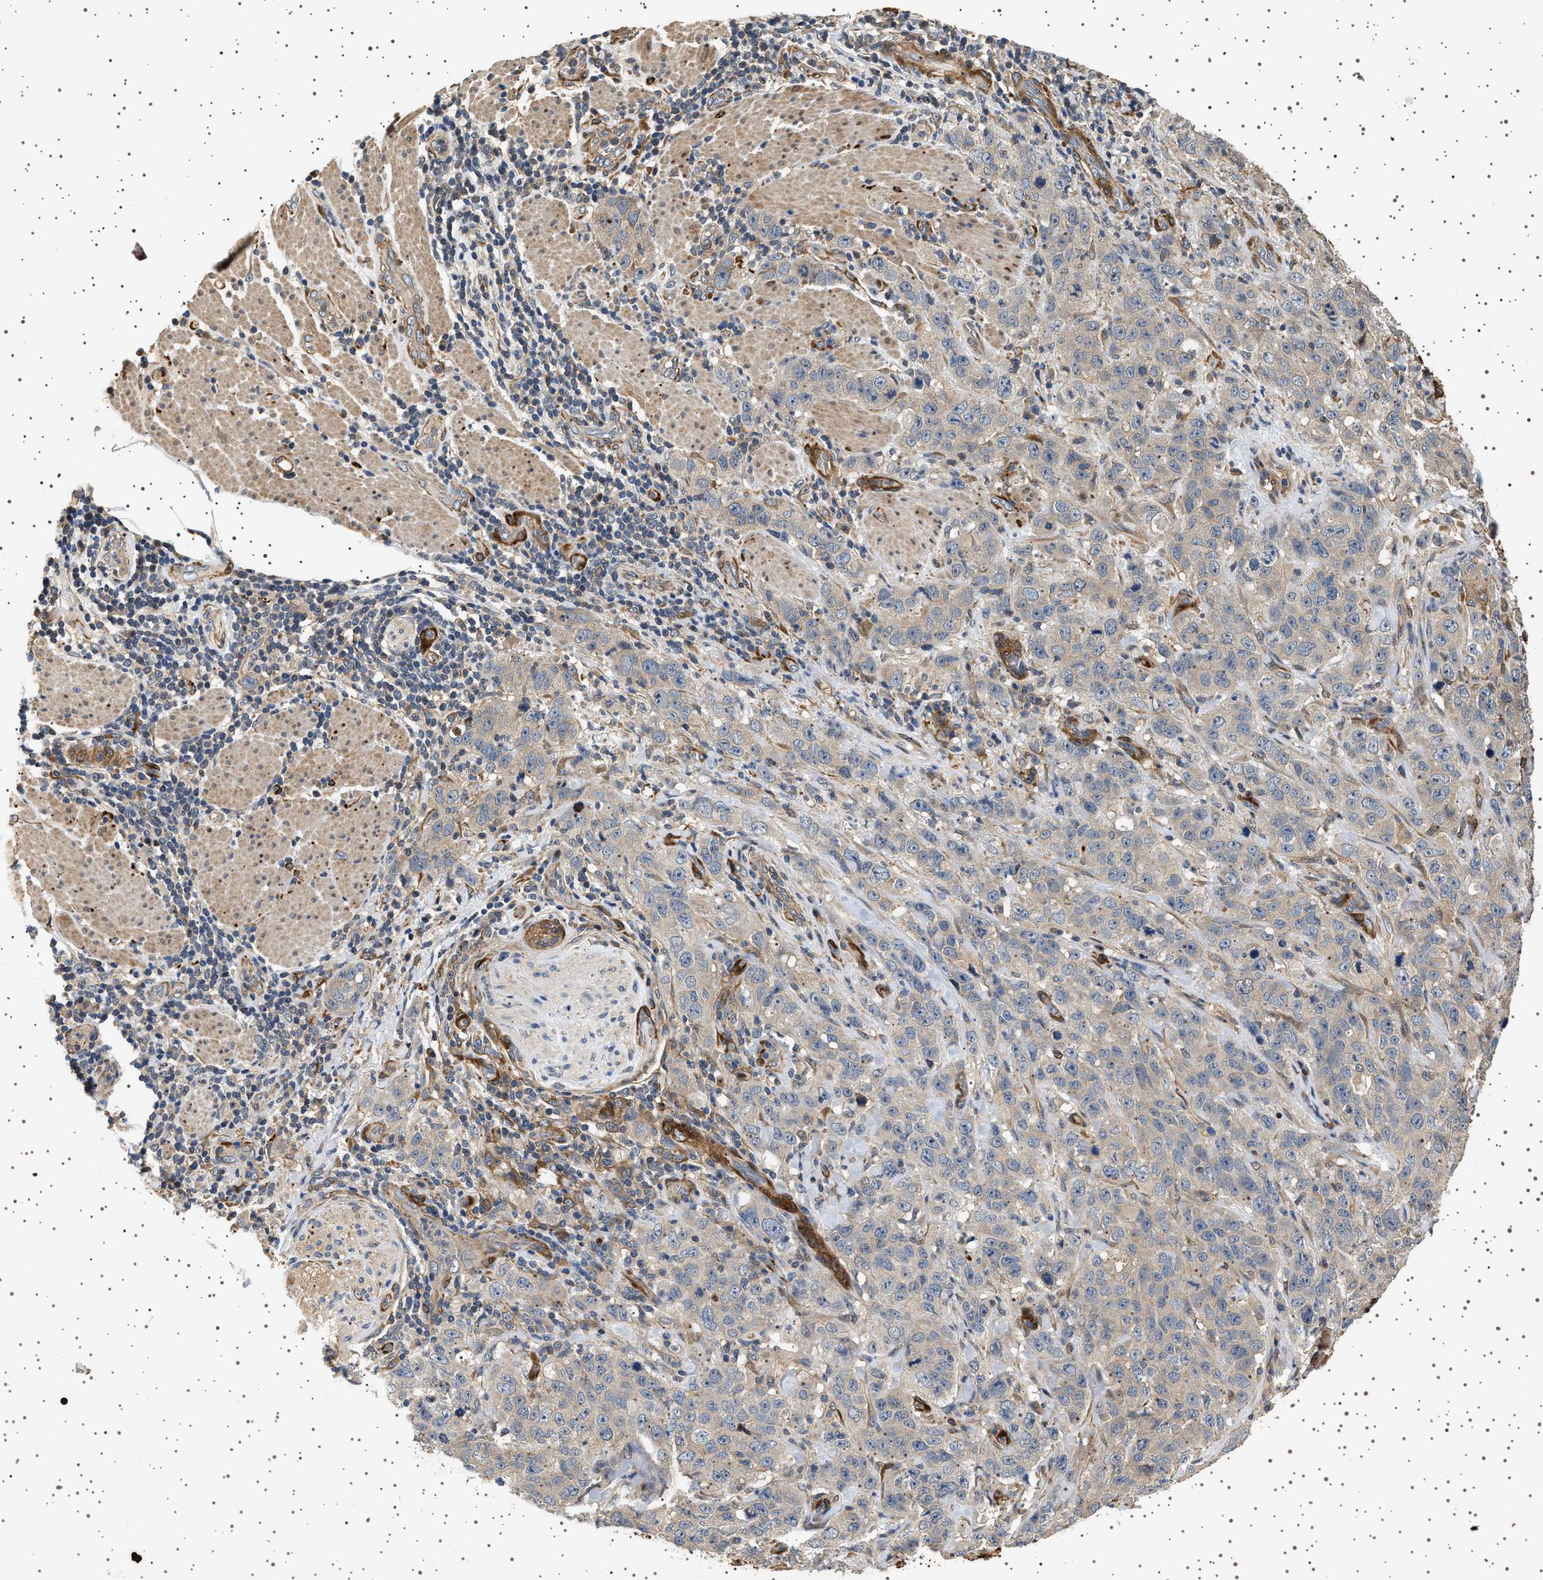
{"staining": {"intensity": "negative", "quantity": "none", "location": "none"}, "tissue": "stomach cancer", "cell_type": "Tumor cells", "image_type": "cancer", "snomed": [{"axis": "morphology", "description": "Adenocarcinoma, NOS"}, {"axis": "topography", "description": "Stomach"}], "caption": "This is a photomicrograph of immunohistochemistry staining of stomach cancer (adenocarcinoma), which shows no expression in tumor cells.", "gene": "GUCY1B1", "patient": {"sex": "male", "age": 48}}